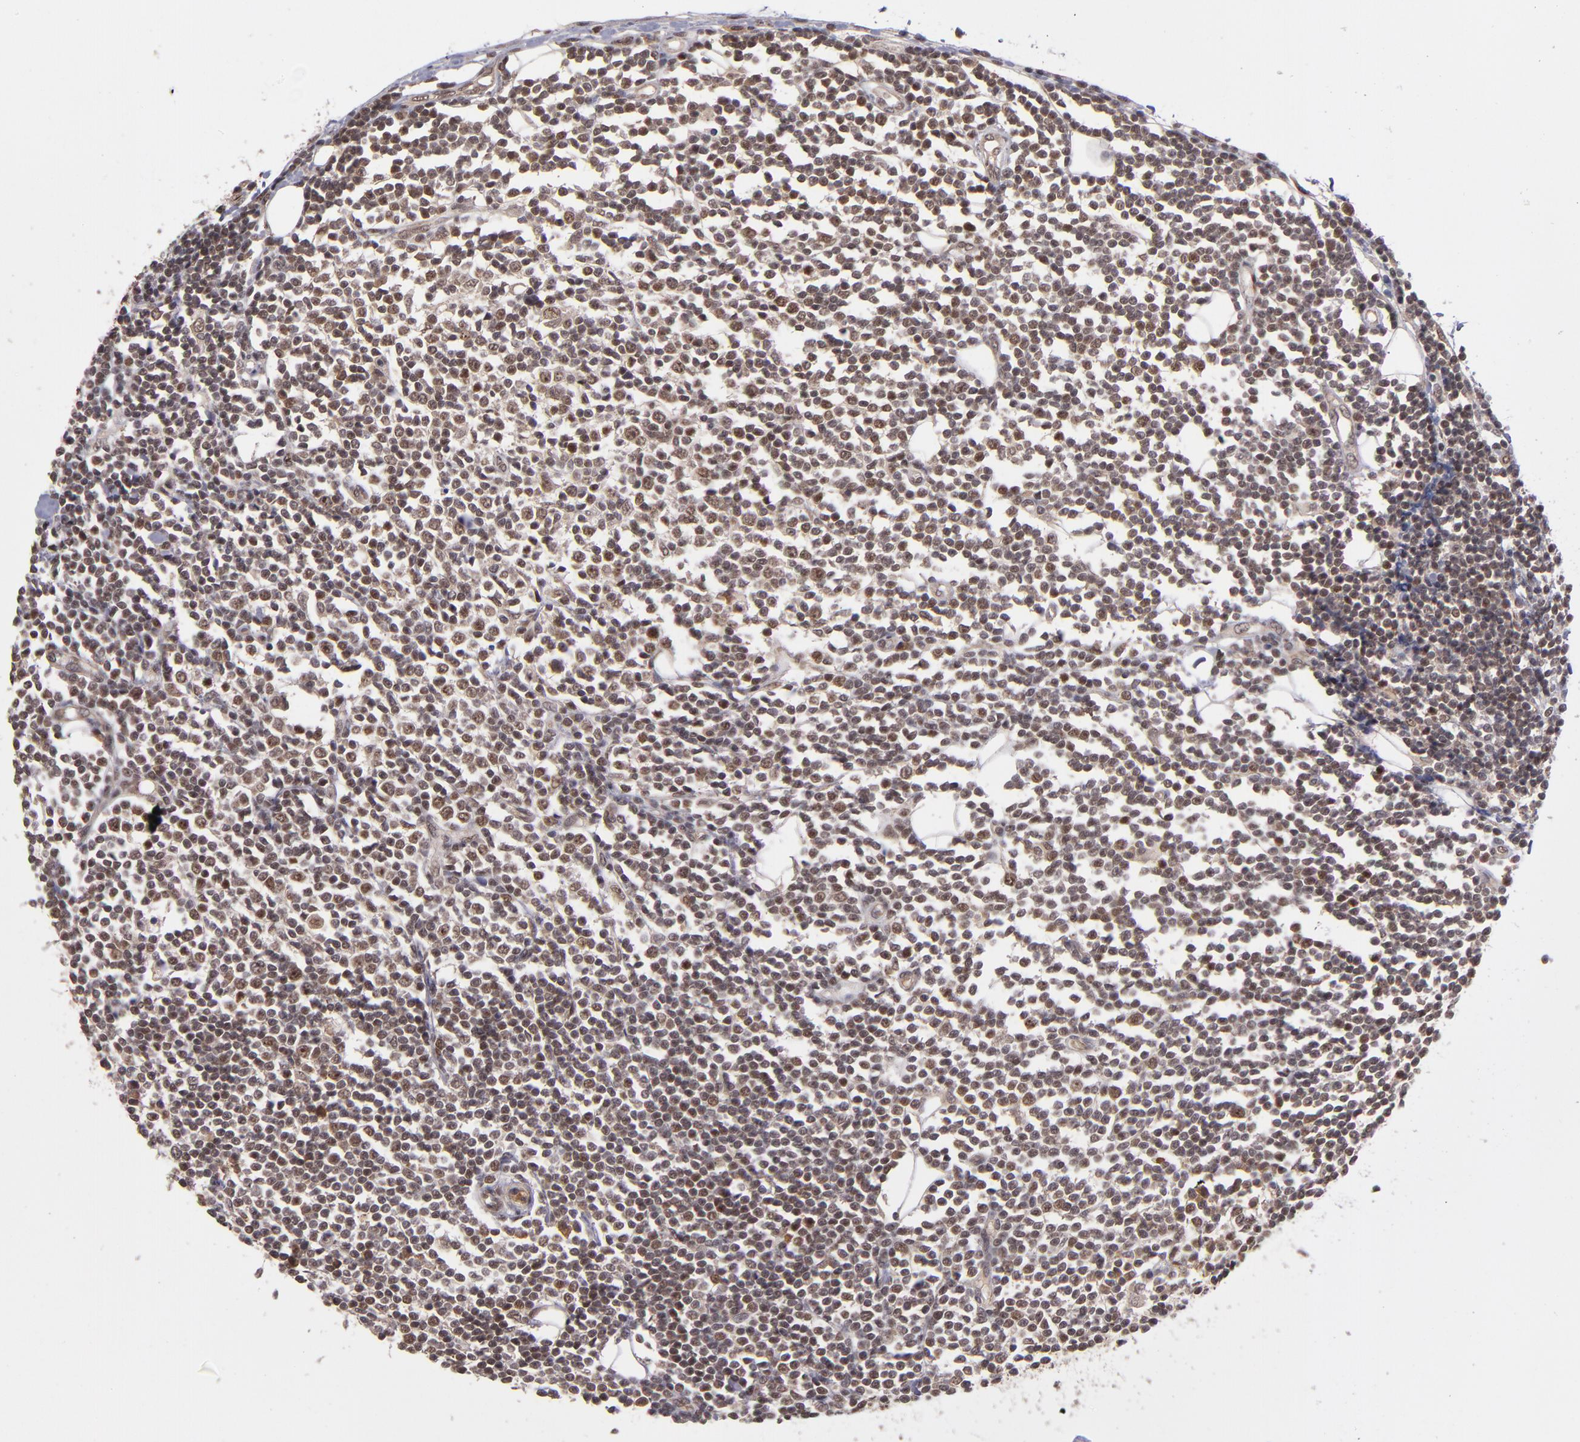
{"staining": {"intensity": "moderate", "quantity": ">75%", "location": "nuclear"}, "tissue": "lymphoma", "cell_type": "Tumor cells", "image_type": "cancer", "snomed": [{"axis": "morphology", "description": "Malignant lymphoma, non-Hodgkin's type, Low grade"}, {"axis": "topography", "description": "Soft tissue"}], "caption": "Tumor cells exhibit medium levels of moderate nuclear staining in about >75% of cells in lymphoma. (Brightfield microscopy of DAB IHC at high magnification).", "gene": "ABHD12B", "patient": {"sex": "male", "age": 92}}